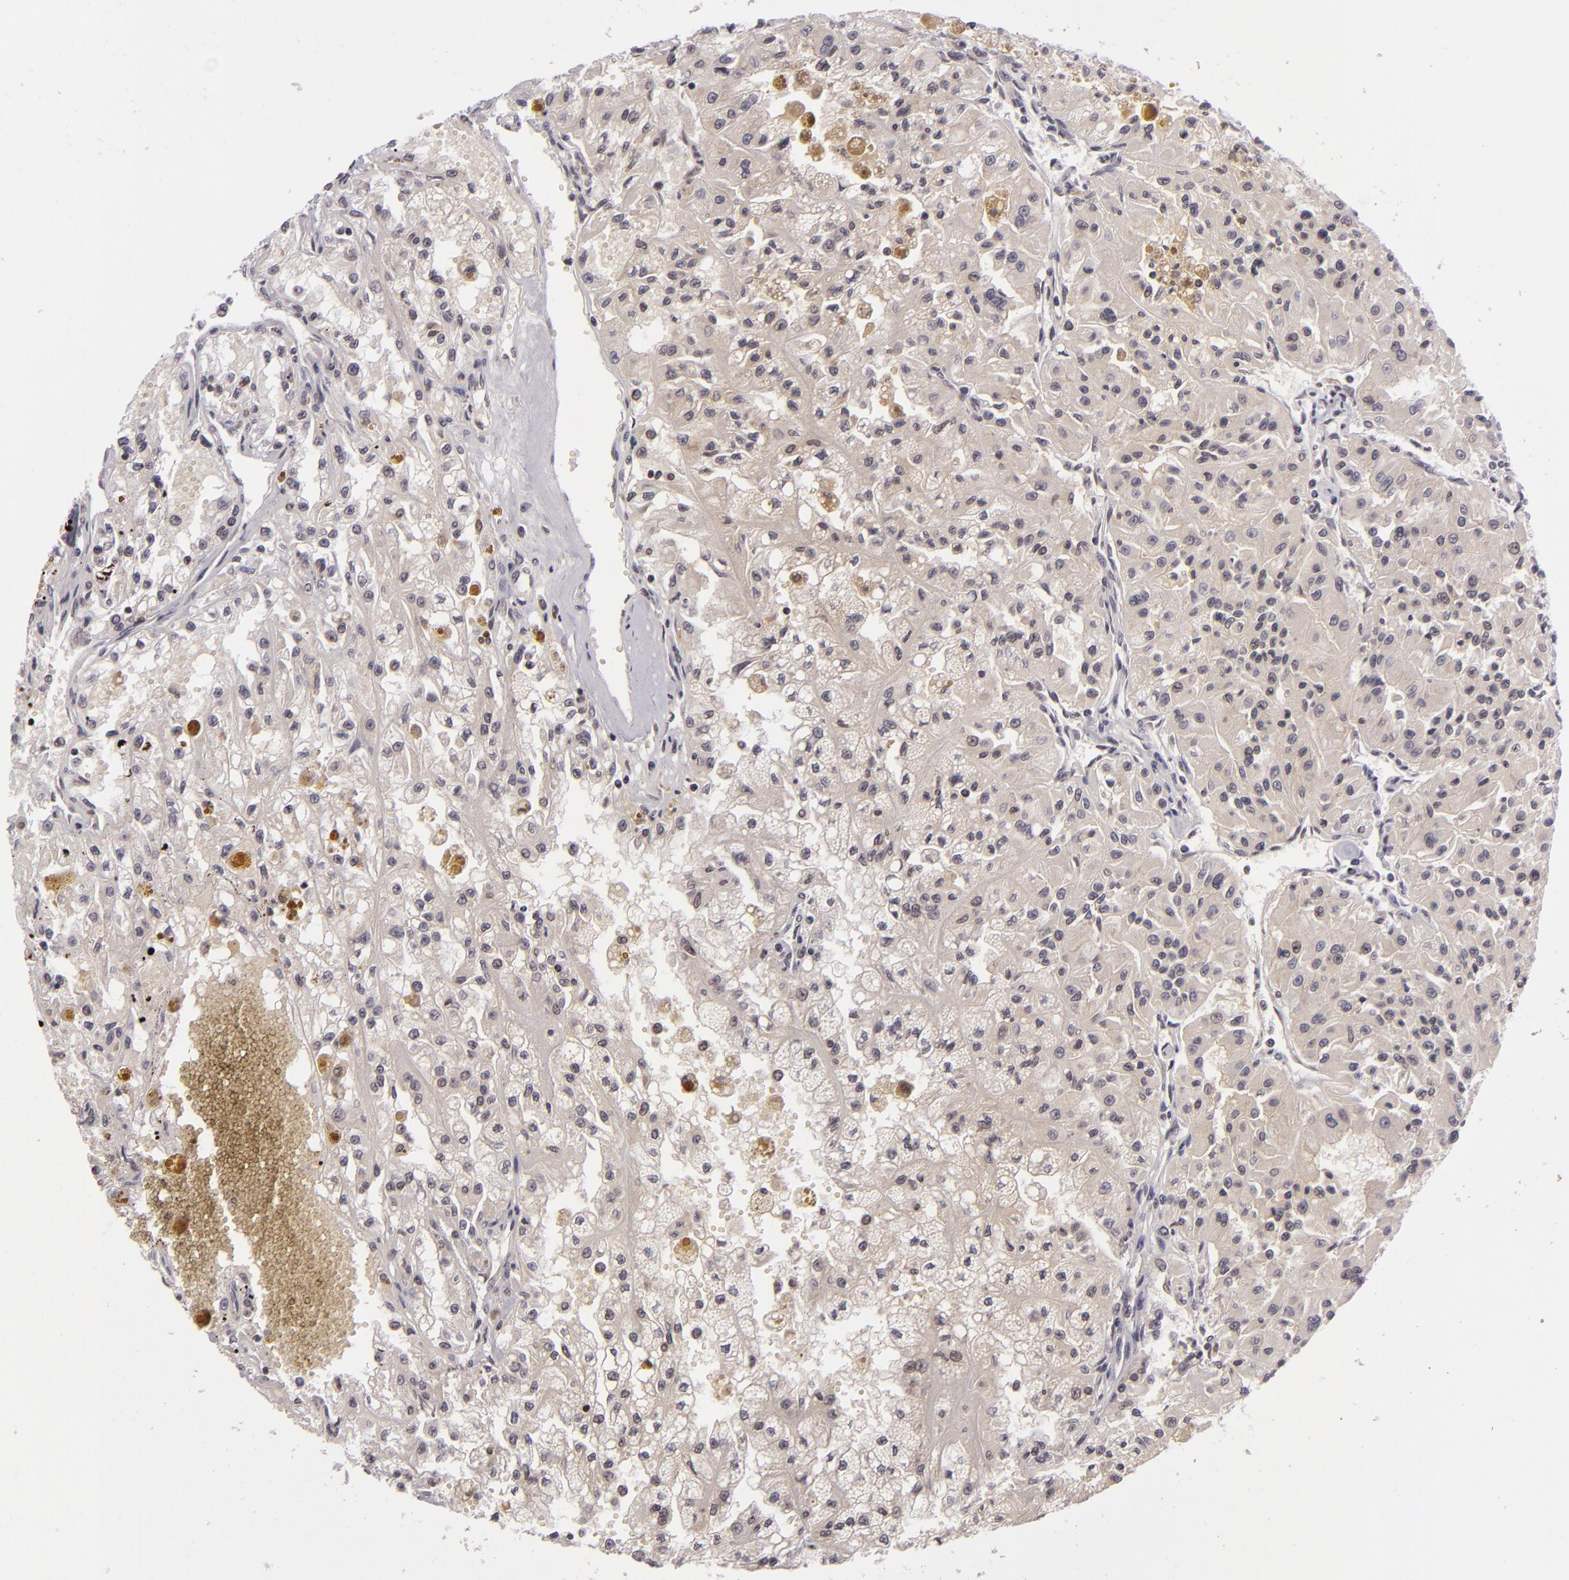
{"staining": {"intensity": "weak", "quantity": "<25%", "location": "cytoplasmic/membranous"}, "tissue": "renal cancer", "cell_type": "Tumor cells", "image_type": "cancer", "snomed": [{"axis": "morphology", "description": "Adenocarcinoma, NOS"}, {"axis": "topography", "description": "Kidney"}], "caption": "The micrograph displays no staining of tumor cells in renal adenocarcinoma. Nuclei are stained in blue.", "gene": "CASP8", "patient": {"sex": "male", "age": 78}}